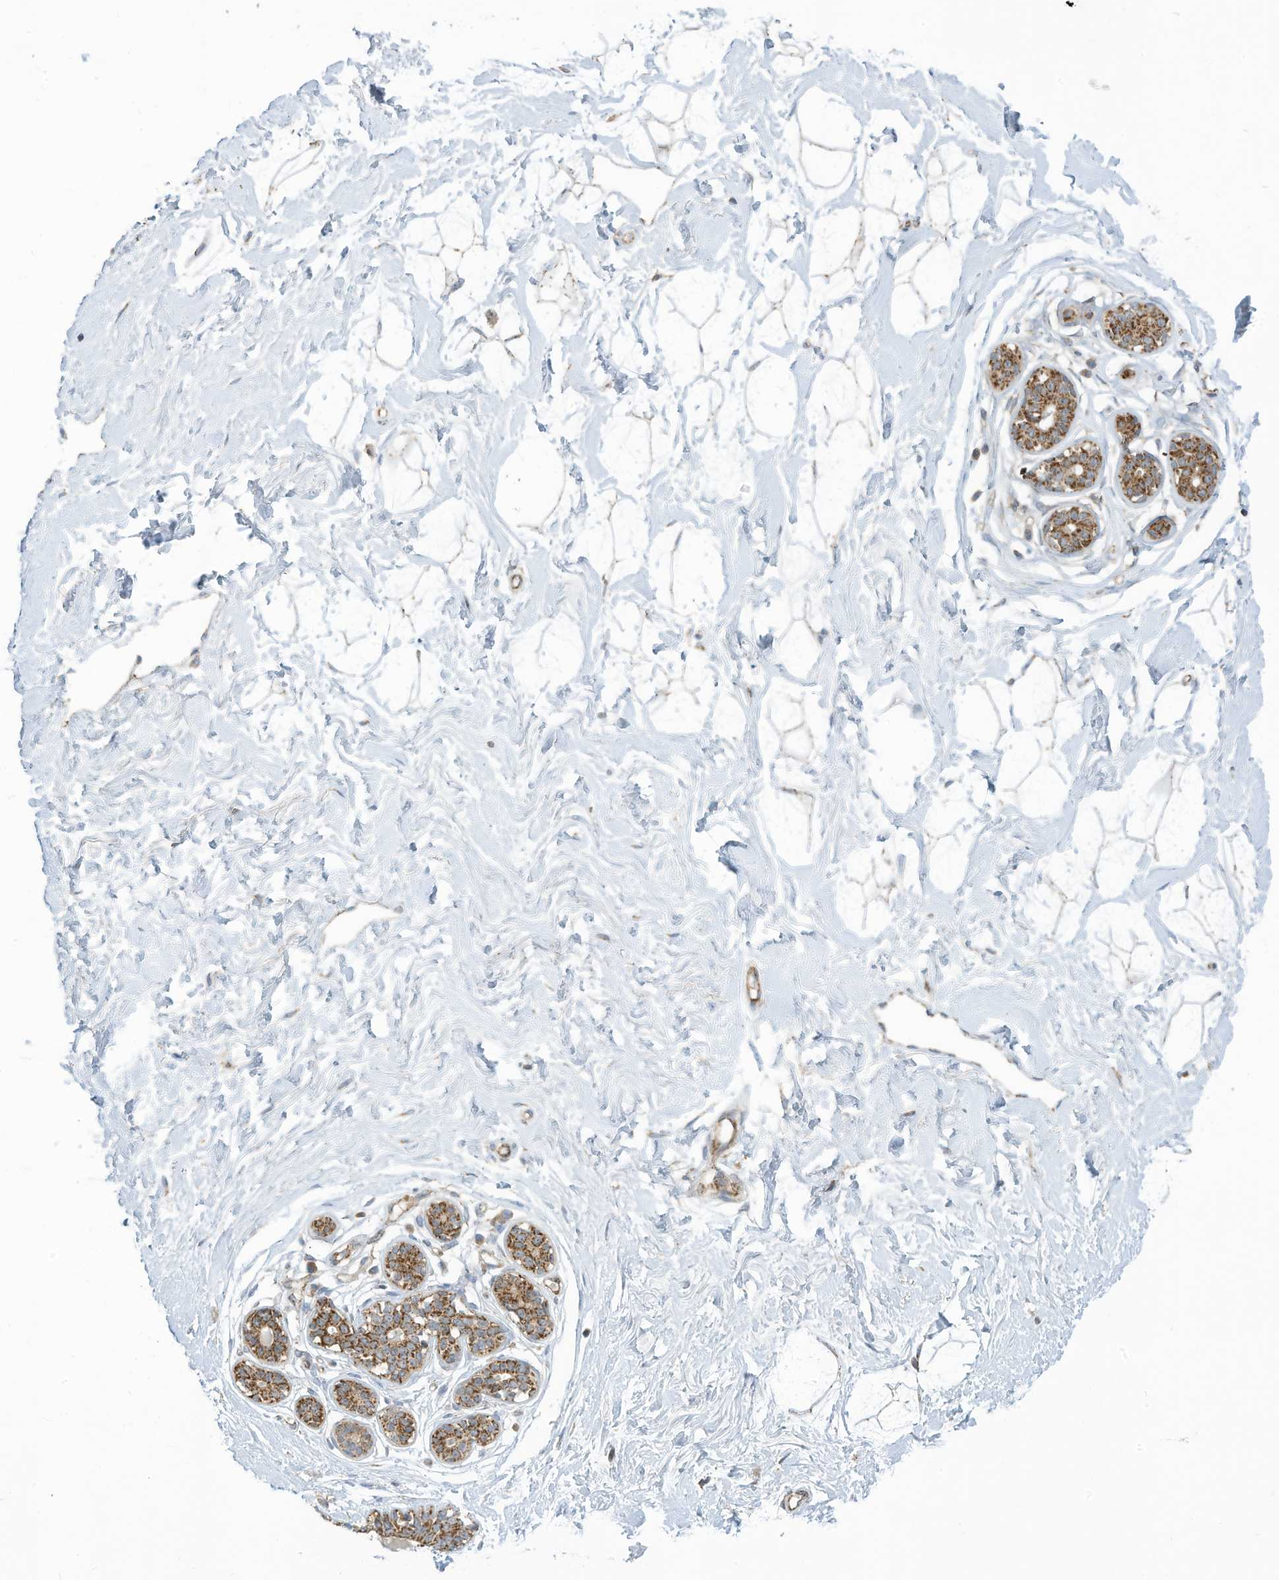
{"staining": {"intensity": "moderate", "quantity": "25%-75%", "location": "cytoplasmic/membranous"}, "tissue": "breast", "cell_type": "Adipocytes", "image_type": "normal", "snomed": [{"axis": "morphology", "description": "Normal tissue, NOS"}, {"axis": "morphology", "description": "Adenoma, NOS"}, {"axis": "topography", "description": "Breast"}], "caption": "Breast stained for a protein (brown) shows moderate cytoplasmic/membranous positive staining in approximately 25%-75% of adipocytes.", "gene": "SCGB1D2", "patient": {"sex": "female", "age": 23}}